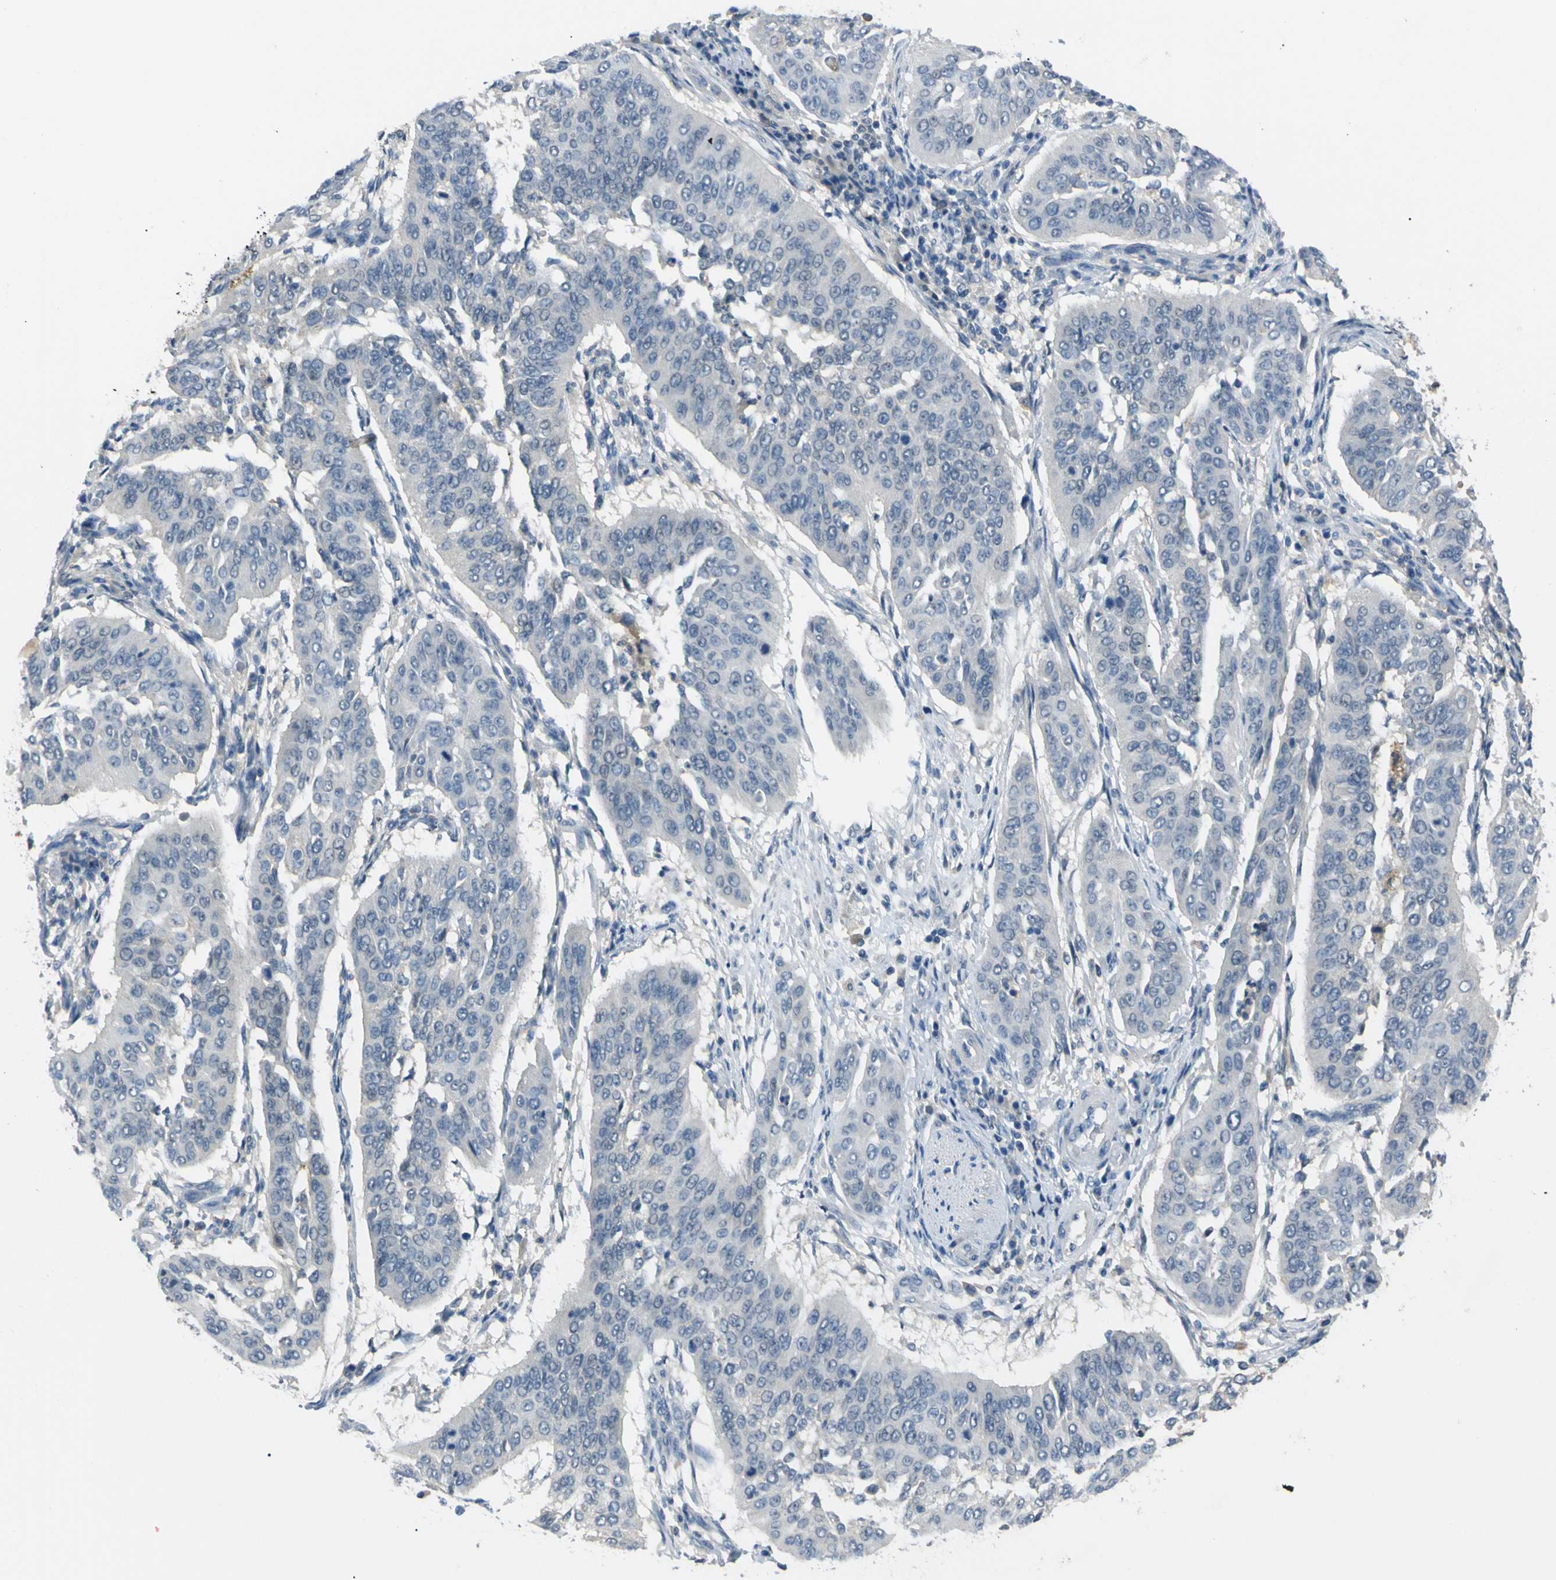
{"staining": {"intensity": "negative", "quantity": "none", "location": "none"}, "tissue": "cervical cancer", "cell_type": "Tumor cells", "image_type": "cancer", "snomed": [{"axis": "morphology", "description": "Normal tissue, NOS"}, {"axis": "morphology", "description": "Squamous cell carcinoma, NOS"}, {"axis": "topography", "description": "Cervix"}], "caption": "The micrograph shows no significant staining in tumor cells of cervical cancer.", "gene": "C6orf89", "patient": {"sex": "female", "age": 39}}